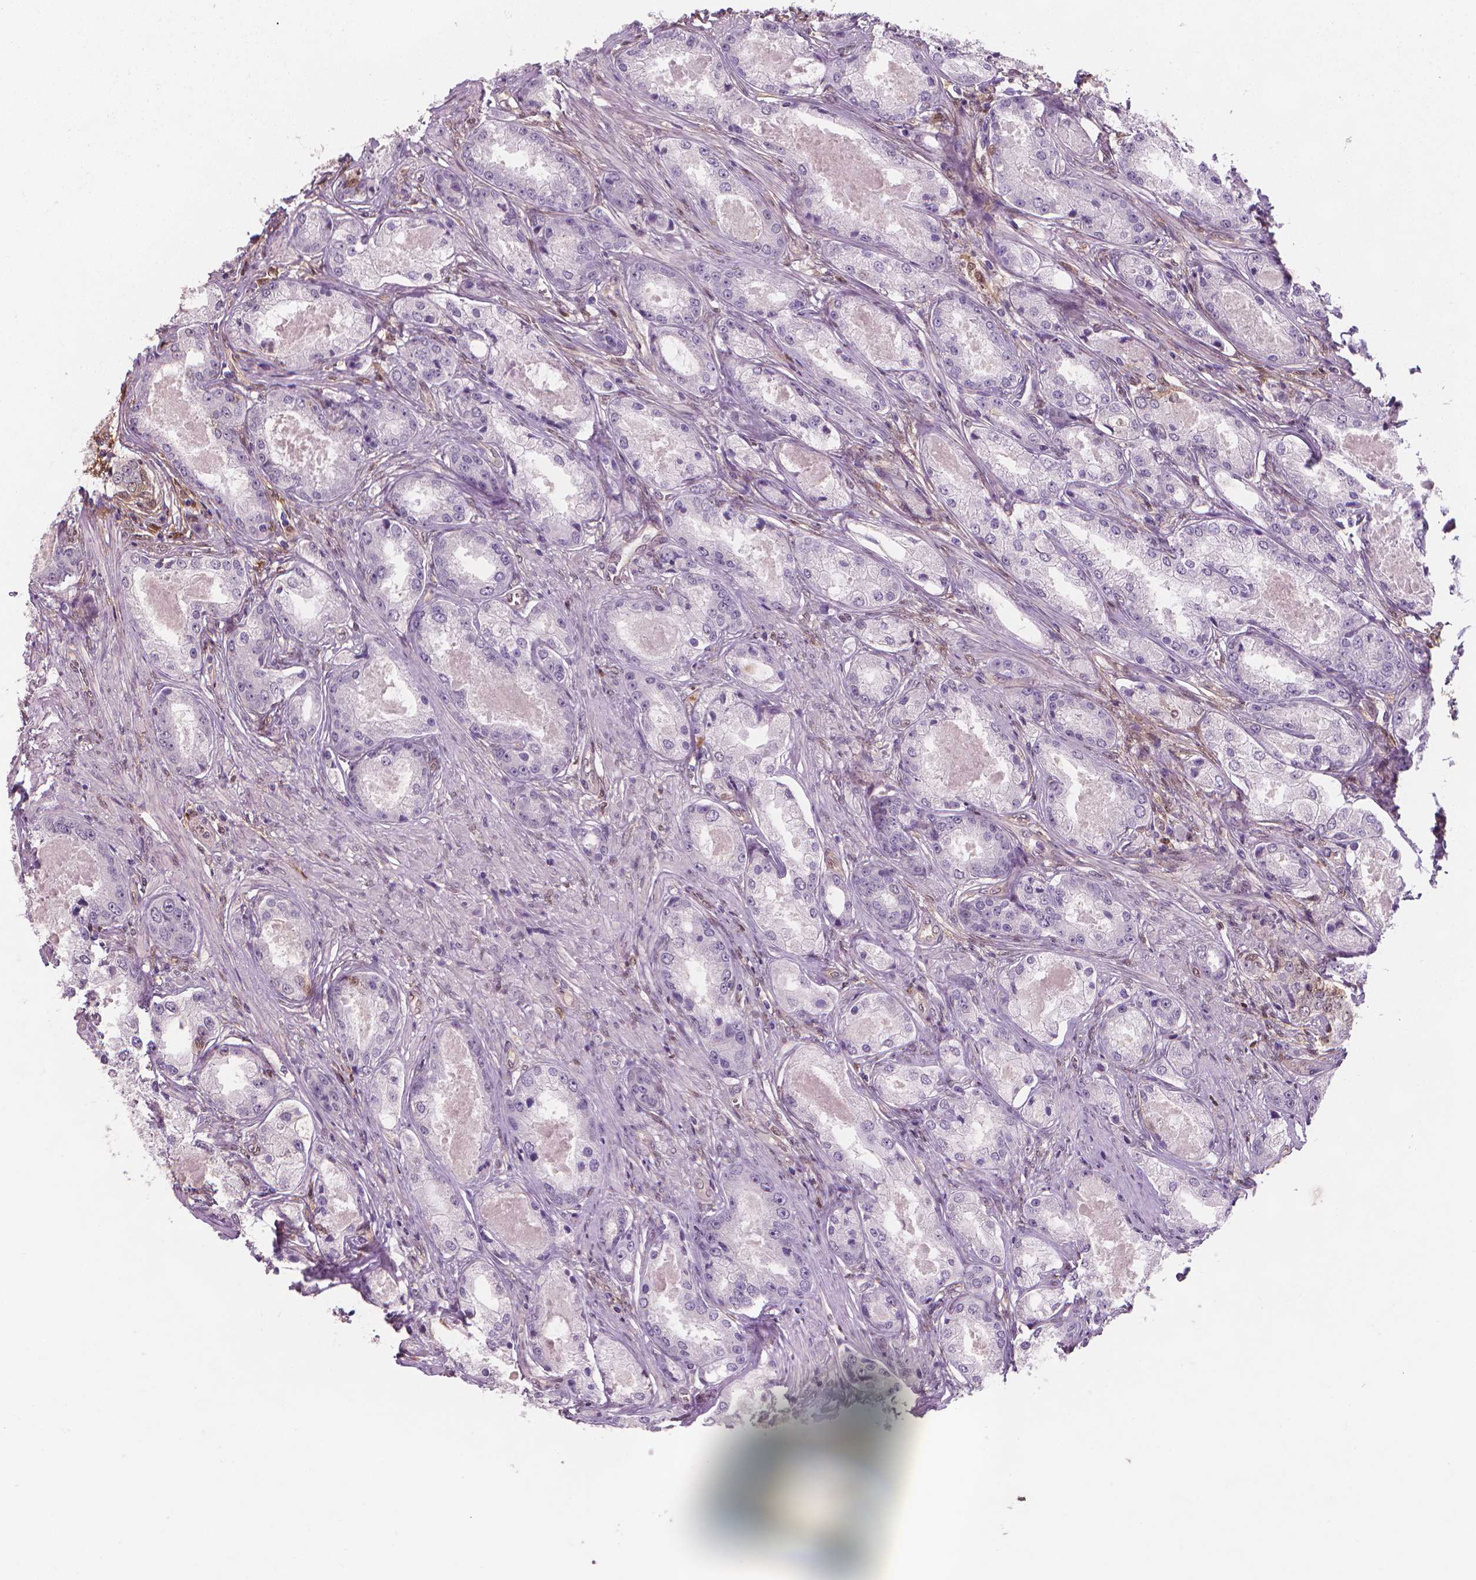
{"staining": {"intensity": "negative", "quantity": "none", "location": "none"}, "tissue": "prostate cancer", "cell_type": "Tumor cells", "image_type": "cancer", "snomed": [{"axis": "morphology", "description": "Adenocarcinoma, Low grade"}, {"axis": "topography", "description": "Prostate"}], "caption": "Immunohistochemical staining of prostate cancer (low-grade adenocarcinoma) exhibits no significant expression in tumor cells.", "gene": "TNFAIP2", "patient": {"sex": "male", "age": 68}}